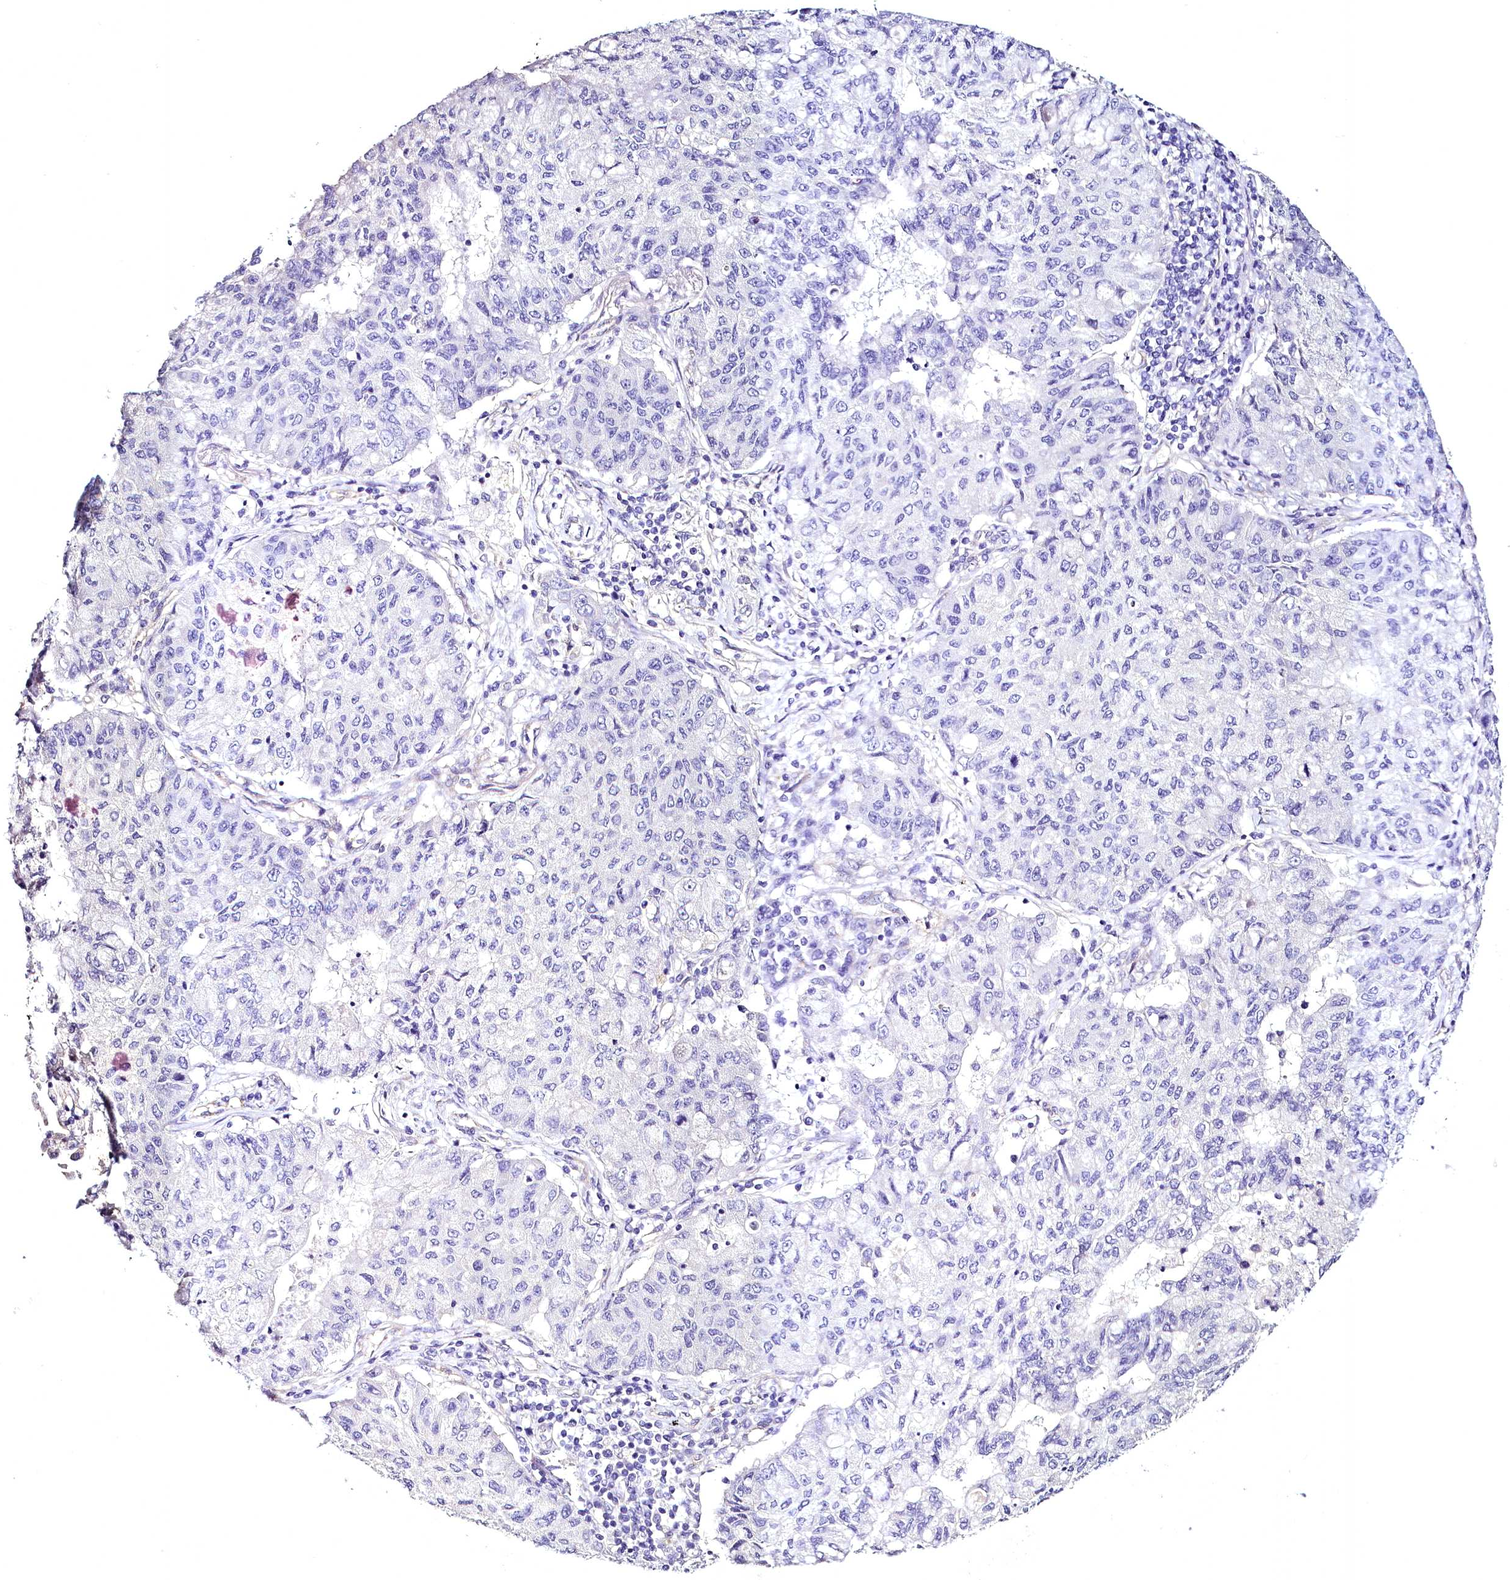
{"staining": {"intensity": "negative", "quantity": "none", "location": "none"}, "tissue": "lung cancer", "cell_type": "Tumor cells", "image_type": "cancer", "snomed": [{"axis": "morphology", "description": "Squamous cell carcinoma, NOS"}, {"axis": "topography", "description": "Lung"}], "caption": "A micrograph of squamous cell carcinoma (lung) stained for a protein reveals no brown staining in tumor cells. (DAB IHC with hematoxylin counter stain).", "gene": "STXBP1", "patient": {"sex": "male", "age": 74}}